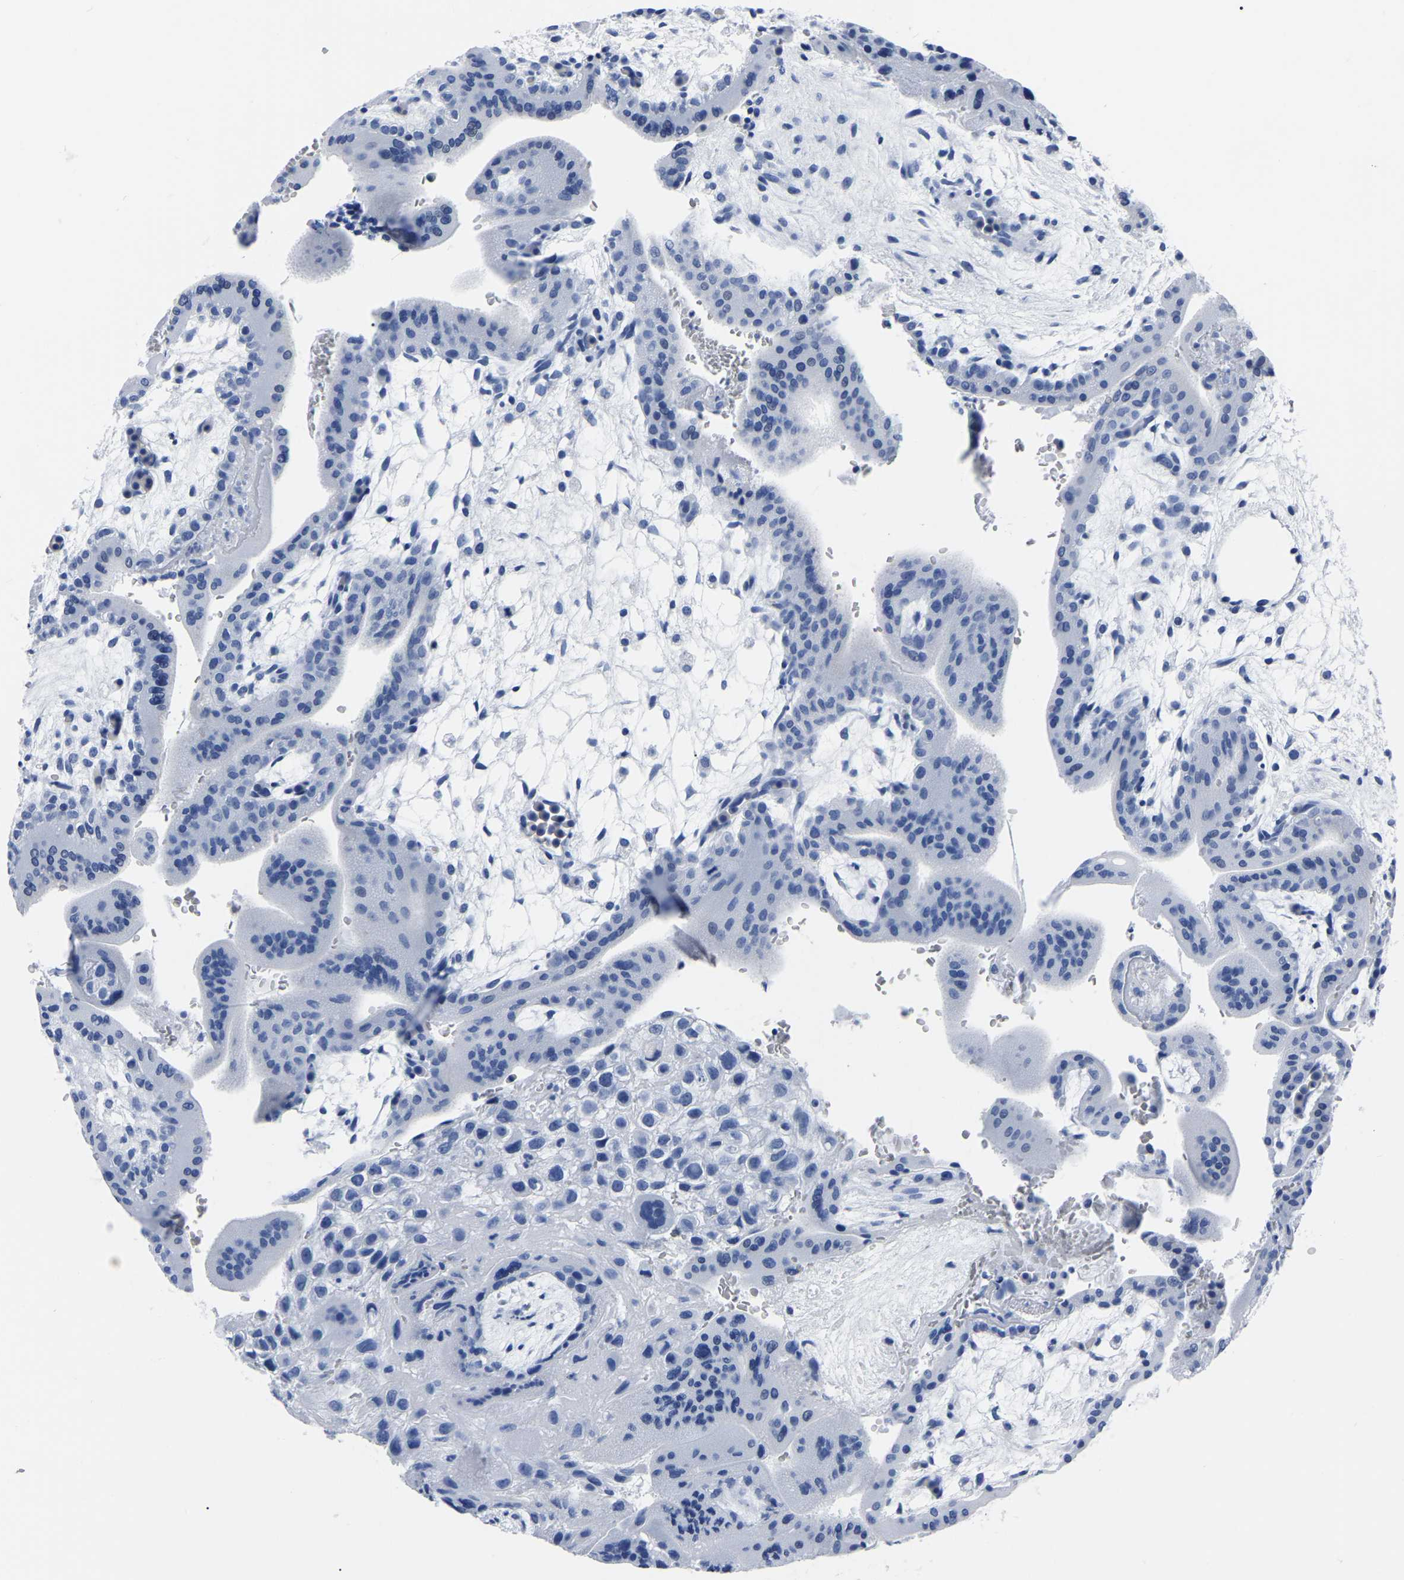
{"staining": {"intensity": "negative", "quantity": "none", "location": "none"}, "tissue": "placenta", "cell_type": "Decidual cells", "image_type": "normal", "snomed": [{"axis": "morphology", "description": "Normal tissue, NOS"}, {"axis": "topography", "description": "Placenta"}], "caption": "Human placenta stained for a protein using immunohistochemistry (IHC) shows no staining in decidual cells.", "gene": "IMPG2", "patient": {"sex": "female", "age": 35}}